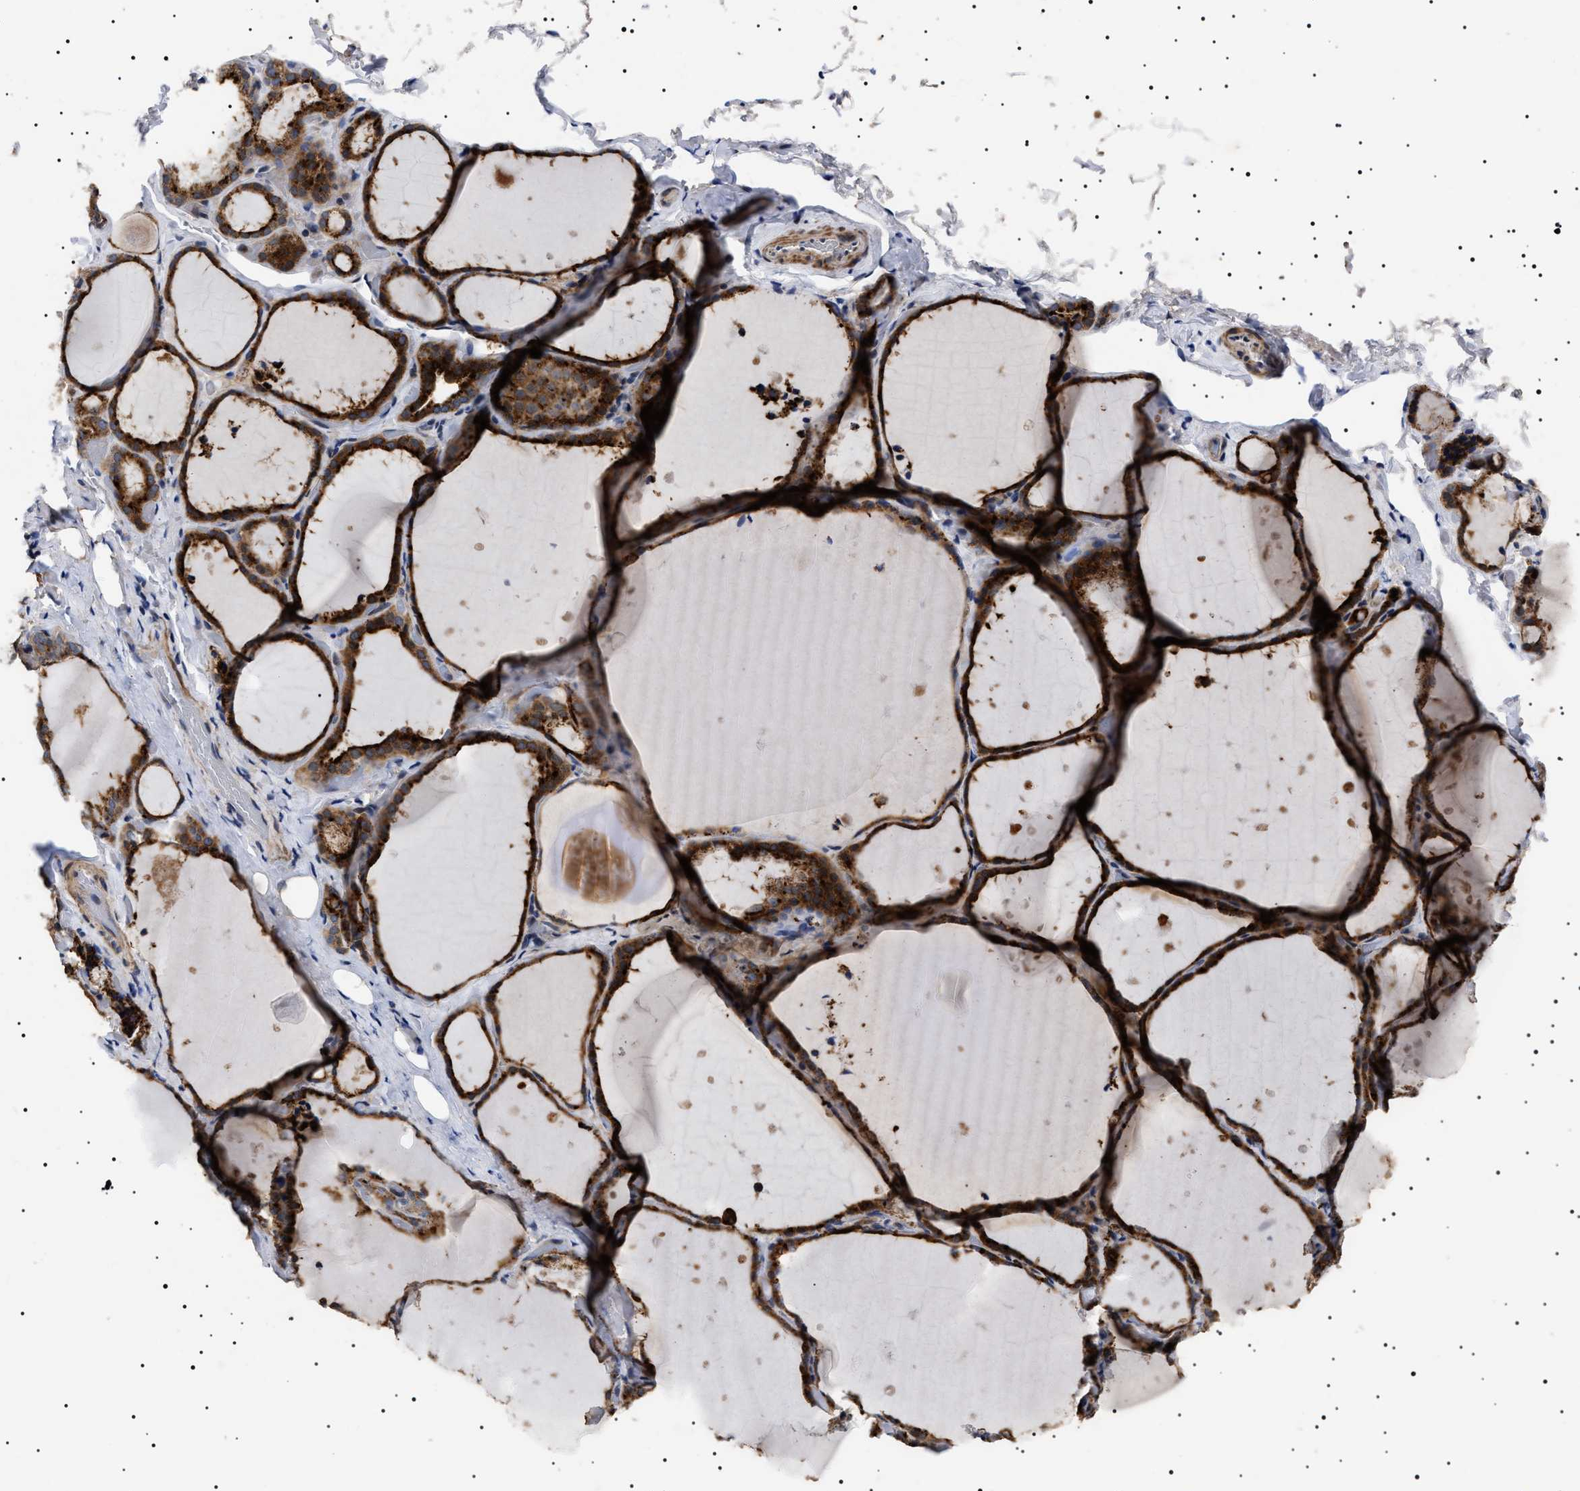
{"staining": {"intensity": "moderate", "quantity": ">75%", "location": "cytoplasmic/membranous"}, "tissue": "thyroid gland", "cell_type": "Glandular cells", "image_type": "normal", "snomed": [{"axis": "morphology", "description": "Normal tissue, NOS"}, {"axis": "topography", "description": "Thyroid gland"}], "caption": "Immunohistochemistry (DAB) staining of unremarkable thyroid gland exhibits moderate cytoplasmic/membranous protein positivity in approximately >75% of glandular cells.", "gene": "RAB34", "patient": {"sex": "female", "age": 44}}